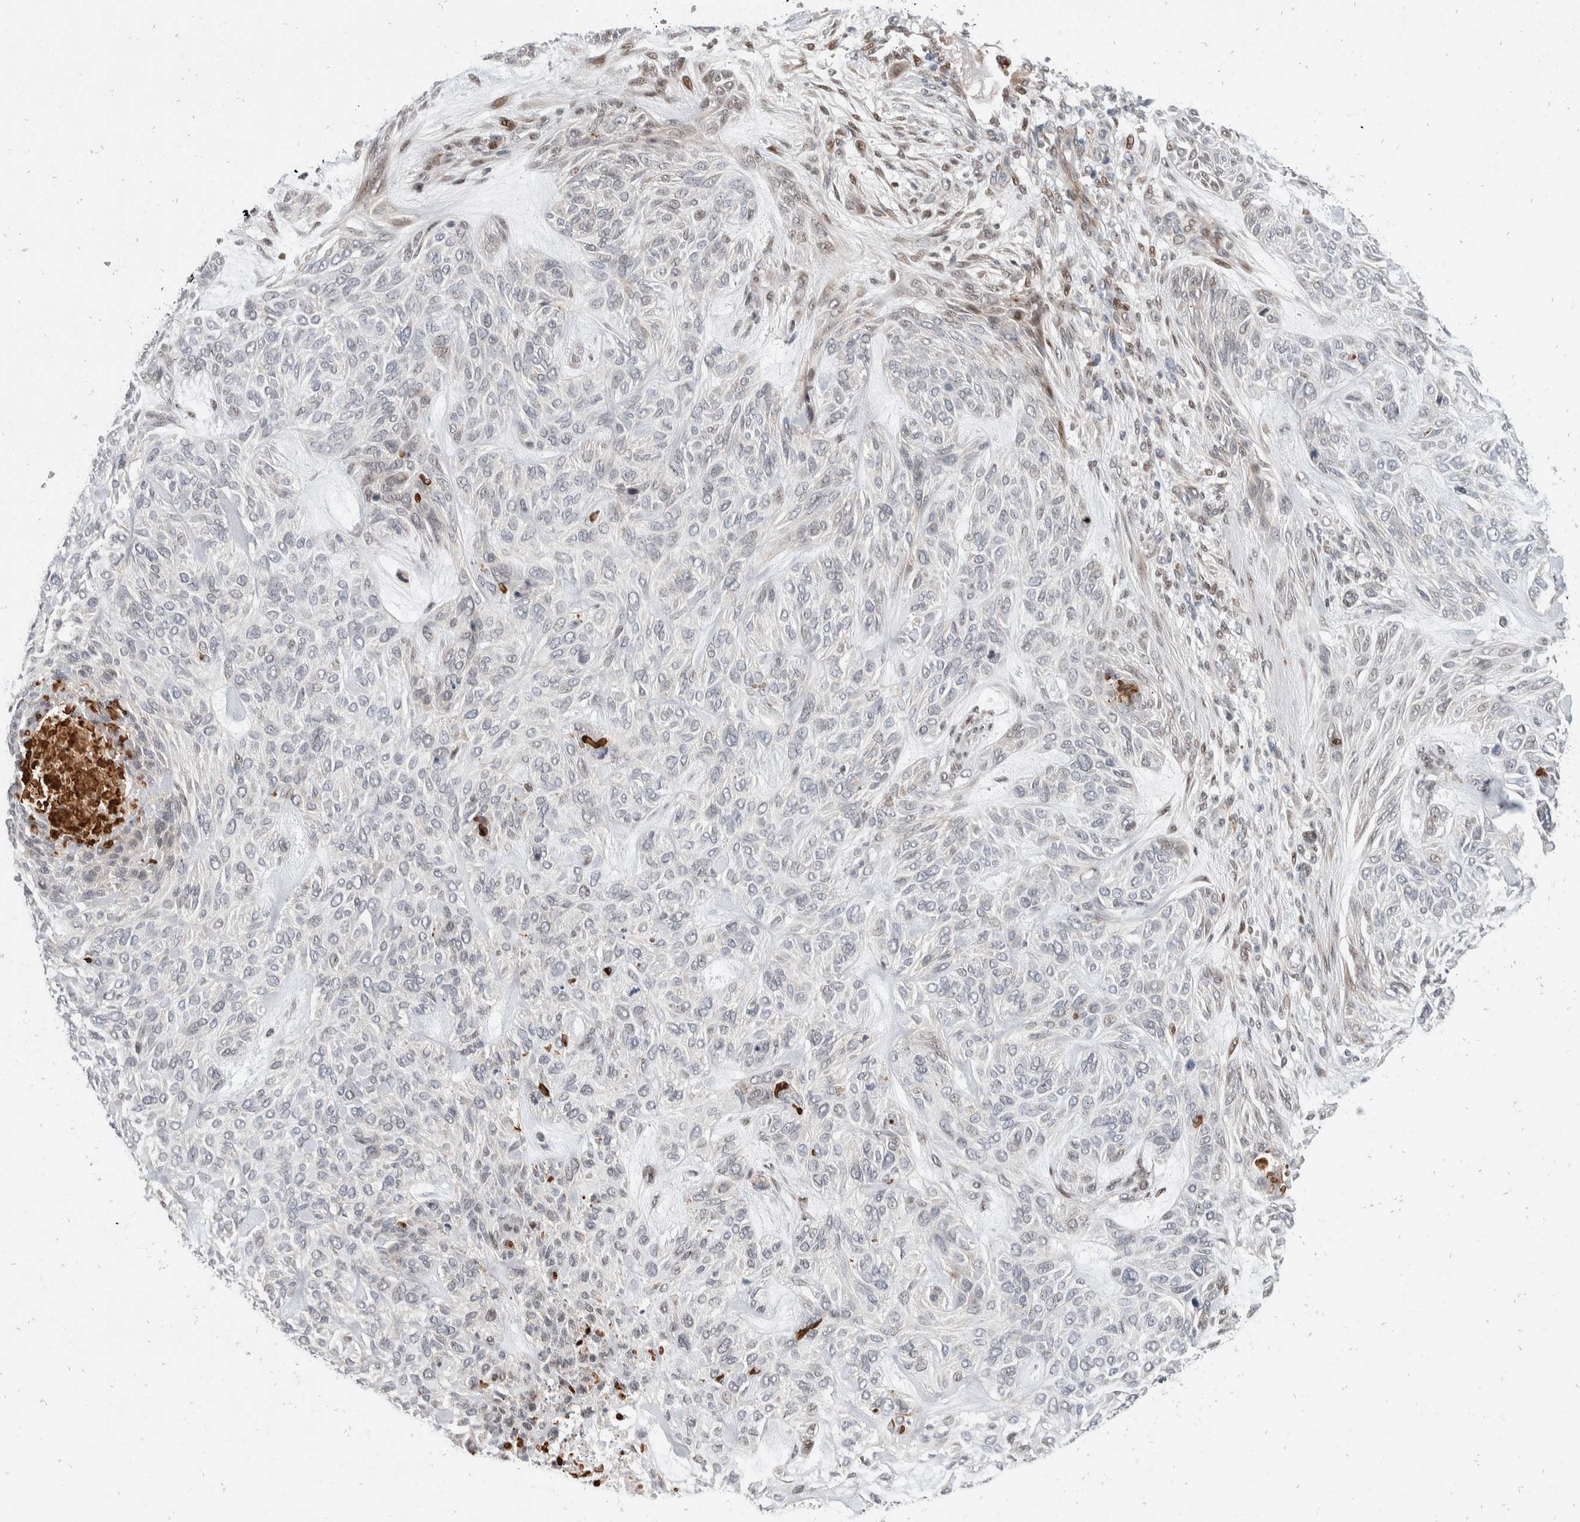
{"staining": {"intensity": "negative", "quantity": "none", "location": "none"}, "tissue": "skin cancer", "cell_type": "Tumor cells", "image_type": "cancer", "snomed": [{"axis": "morphology", "description": "Basal cell carcinoma"}, {"axis": "topography", "description": "Skin"}], "caption": "DAB (3,3'-diaminobenzidine) immunohistochemical staining of basal cell carcinoma (skin) reveals no significant staining in tumor cells.", "gene": "ZNF703", "patient": {"sex": "male", "age": 55}}